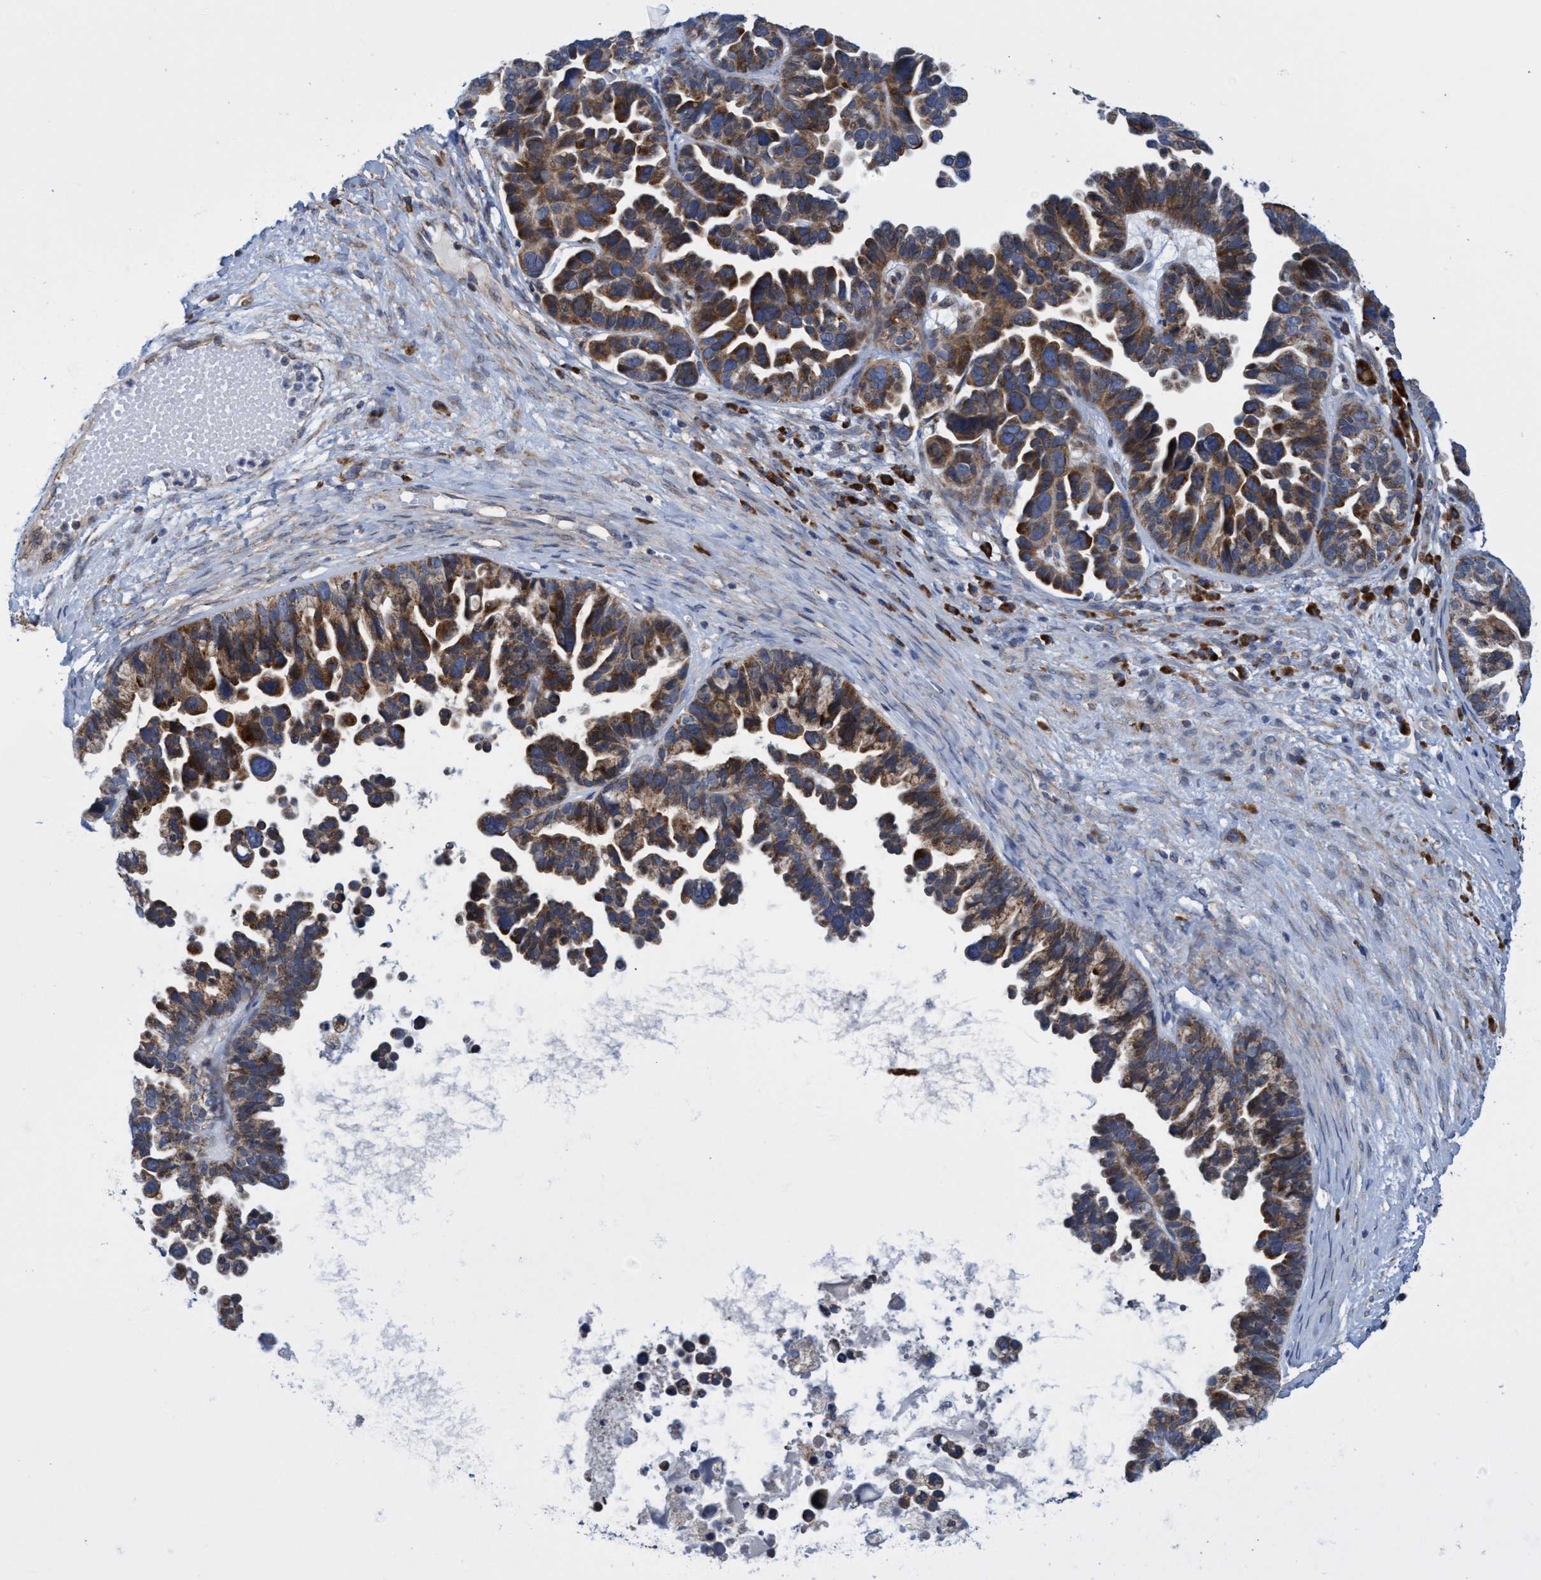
{"staining": {"intensity": "strong", "quantity": ">75%", "location": "cytoplasmic/membranous"}, "tissue": "ovarian cancer", "cell_type": "Tumor cells", "image_type": "cancer", "snomed": [{"axis": "morphology", "description": "Cystadenocarcinoma, serous, NOS"}, {"axis": "topography", "description": "Ovary"}], "caption": "Serous cystadenocarcinoma (ovarian) stained with IHC shows strong cytoplasmic/membranous expression in approximately >75% of tumor cells. The protein of interest is stained brown, and the nuclei are stained in blue (DAB (3,3'-diaminobenzidine) IHC with brightfield microscopy, high magnification).", "gene": "NAT16", "patient": {"sex": "female", "age": 56}}